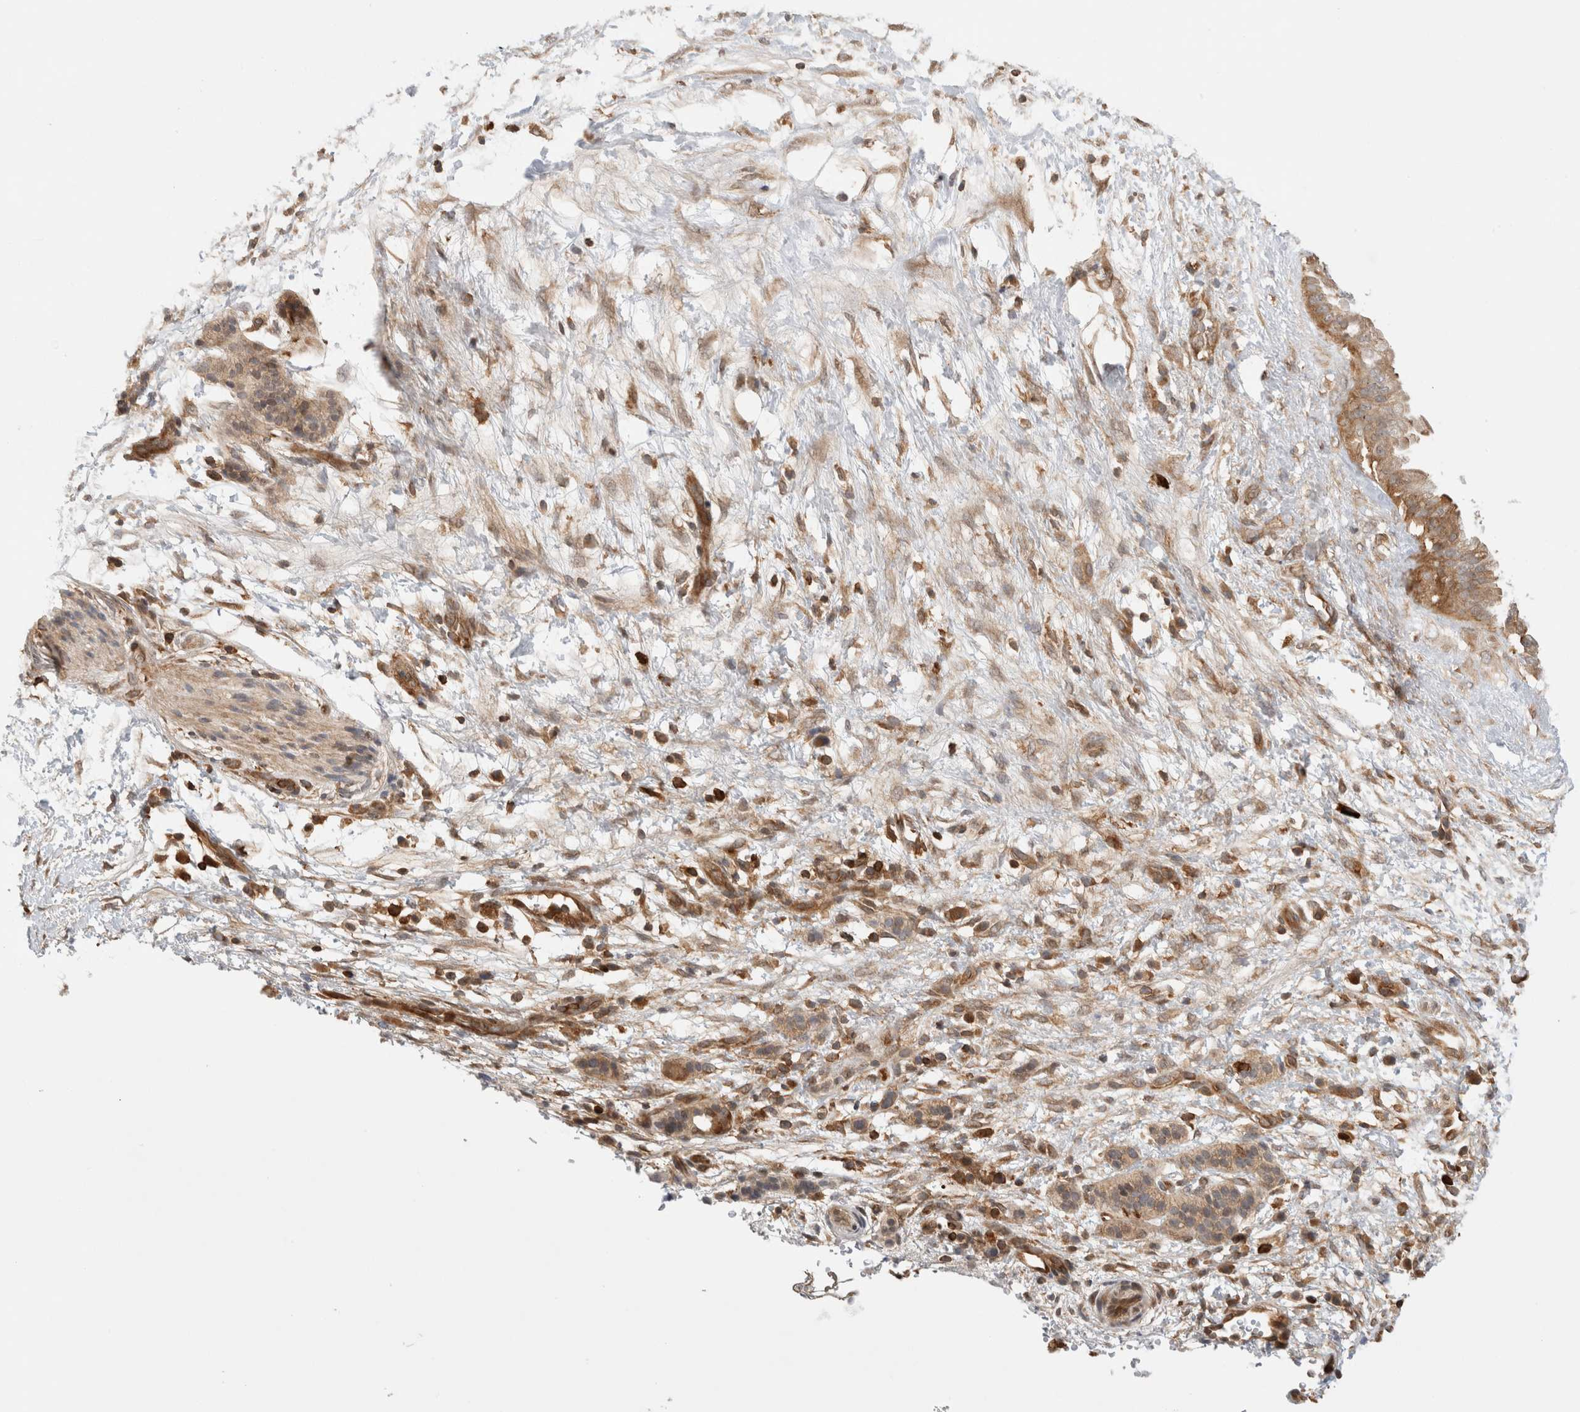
{"staining": {"intensity": "moderate", "quantity": ">75%", "location": "cytoplasmic/membranous"}, "tissue": "pancreatic cancer", "cell_type": "Tumor cells", "image_type": "cancer", "snomed": [{"axis": "morphology", "description": "Adenocarcinoma, NOS"}, {"axis": "topography", "description": "Pancreas"}], "caption": "Pancreatic cancer was stained to show a protein in brown. There is medium levels of moderate cytoplasmic/membranous expression in approximately >75% of tumor cells.", "gene": "NFKB1", "patient": {"sex": "female", "age": 78}}